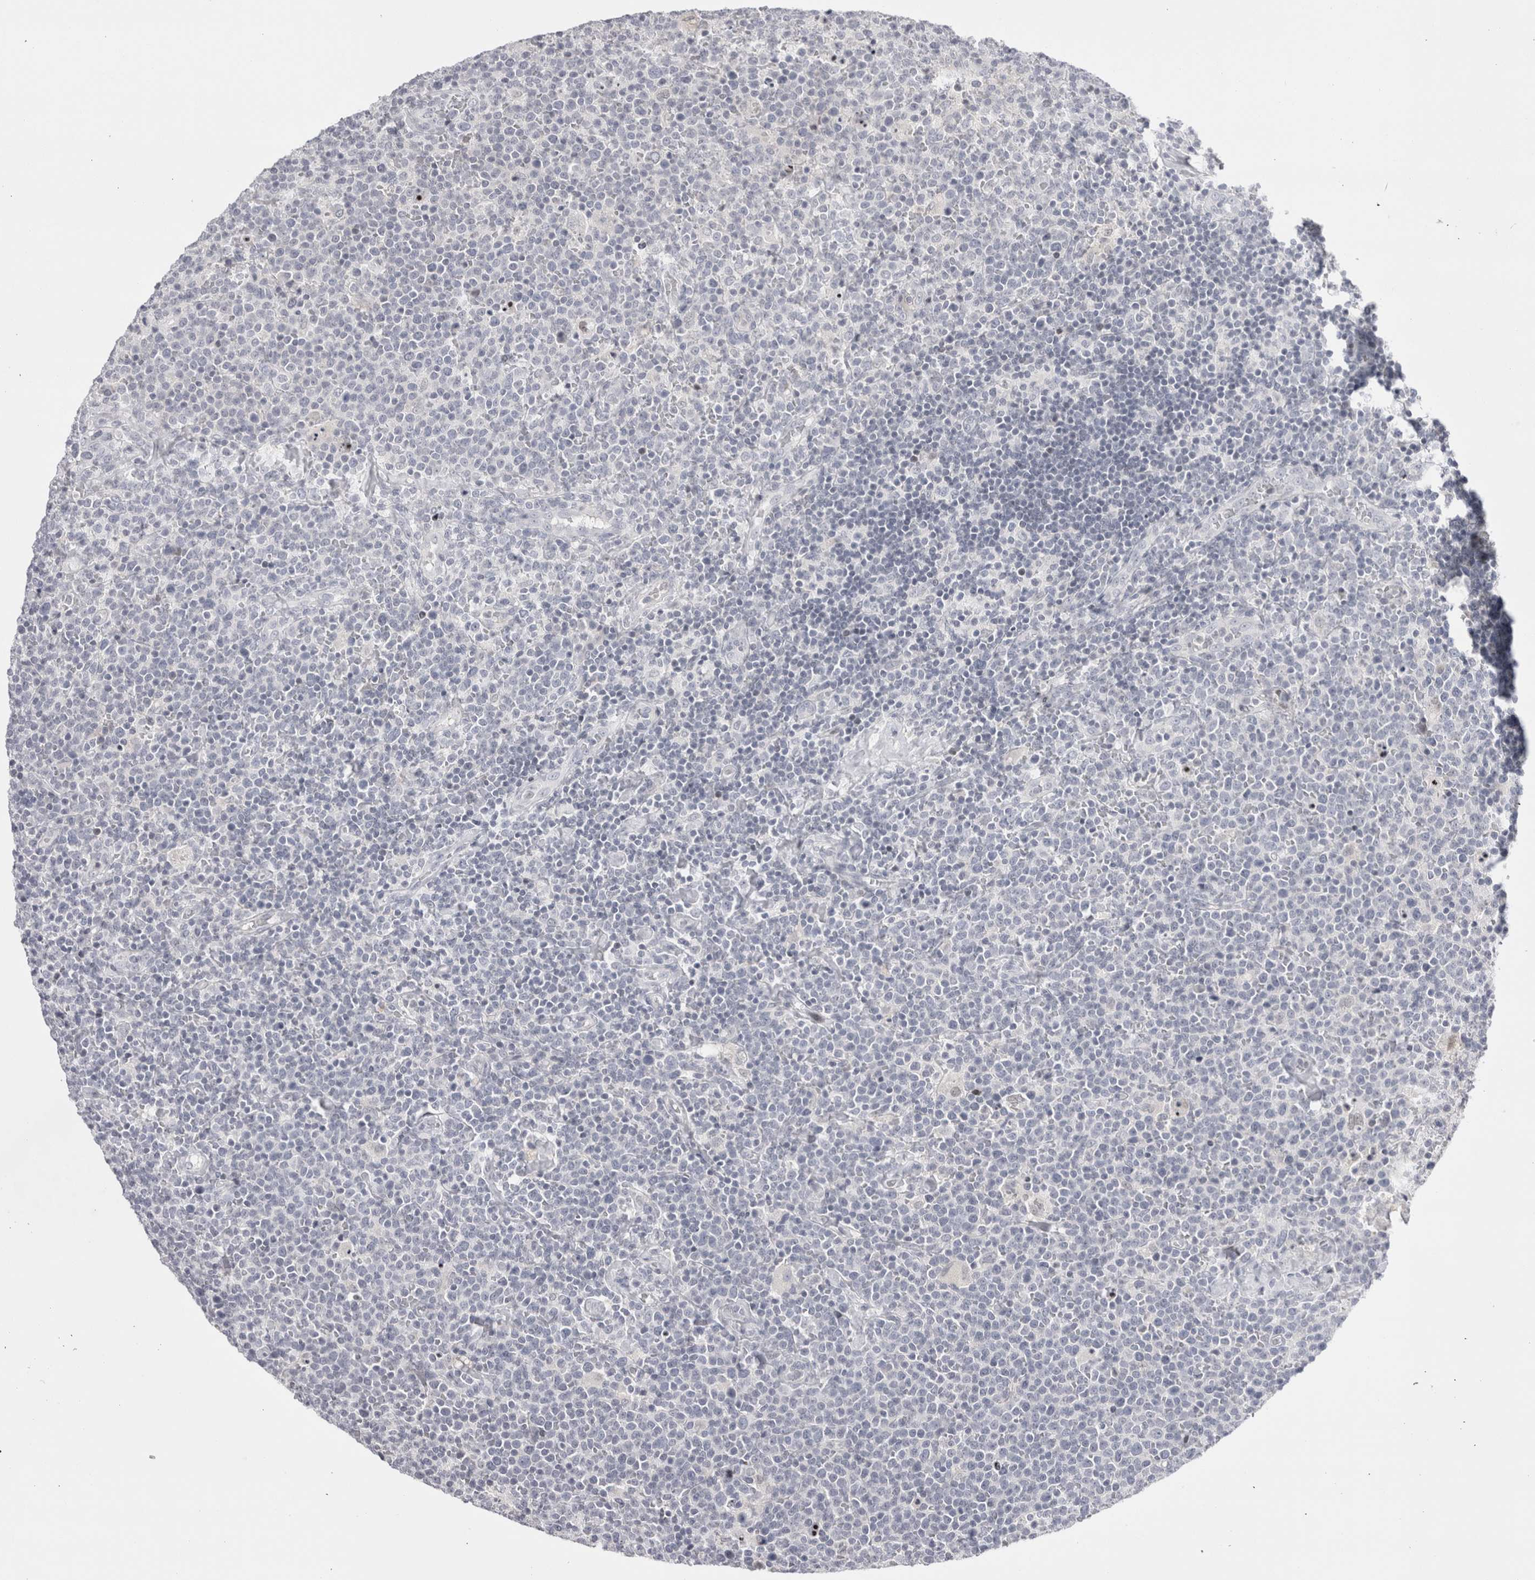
{"staining": {"intensity": "negative", "quantity": "none", "location": "none"}, "tissue": "lymphoma", "cell_type": "Tumor cells", "image_type": "cancer", "snomed": [{"axis": "morphology", "description": "Malignant lymphoma, non-Hodgkin's type, High grade"}, {"axis": "topography", "description": "Lymph node"}], "caption": "IHC of human lymphoma exhibits no expression in tumor cells. (DAB (3,3'-diaminobenzidine) immunohistochemistry visualized using brightfield microscopy, high magnification).", "gene": "FNDC8", "patient": {"sex": "male", "age": 61}}